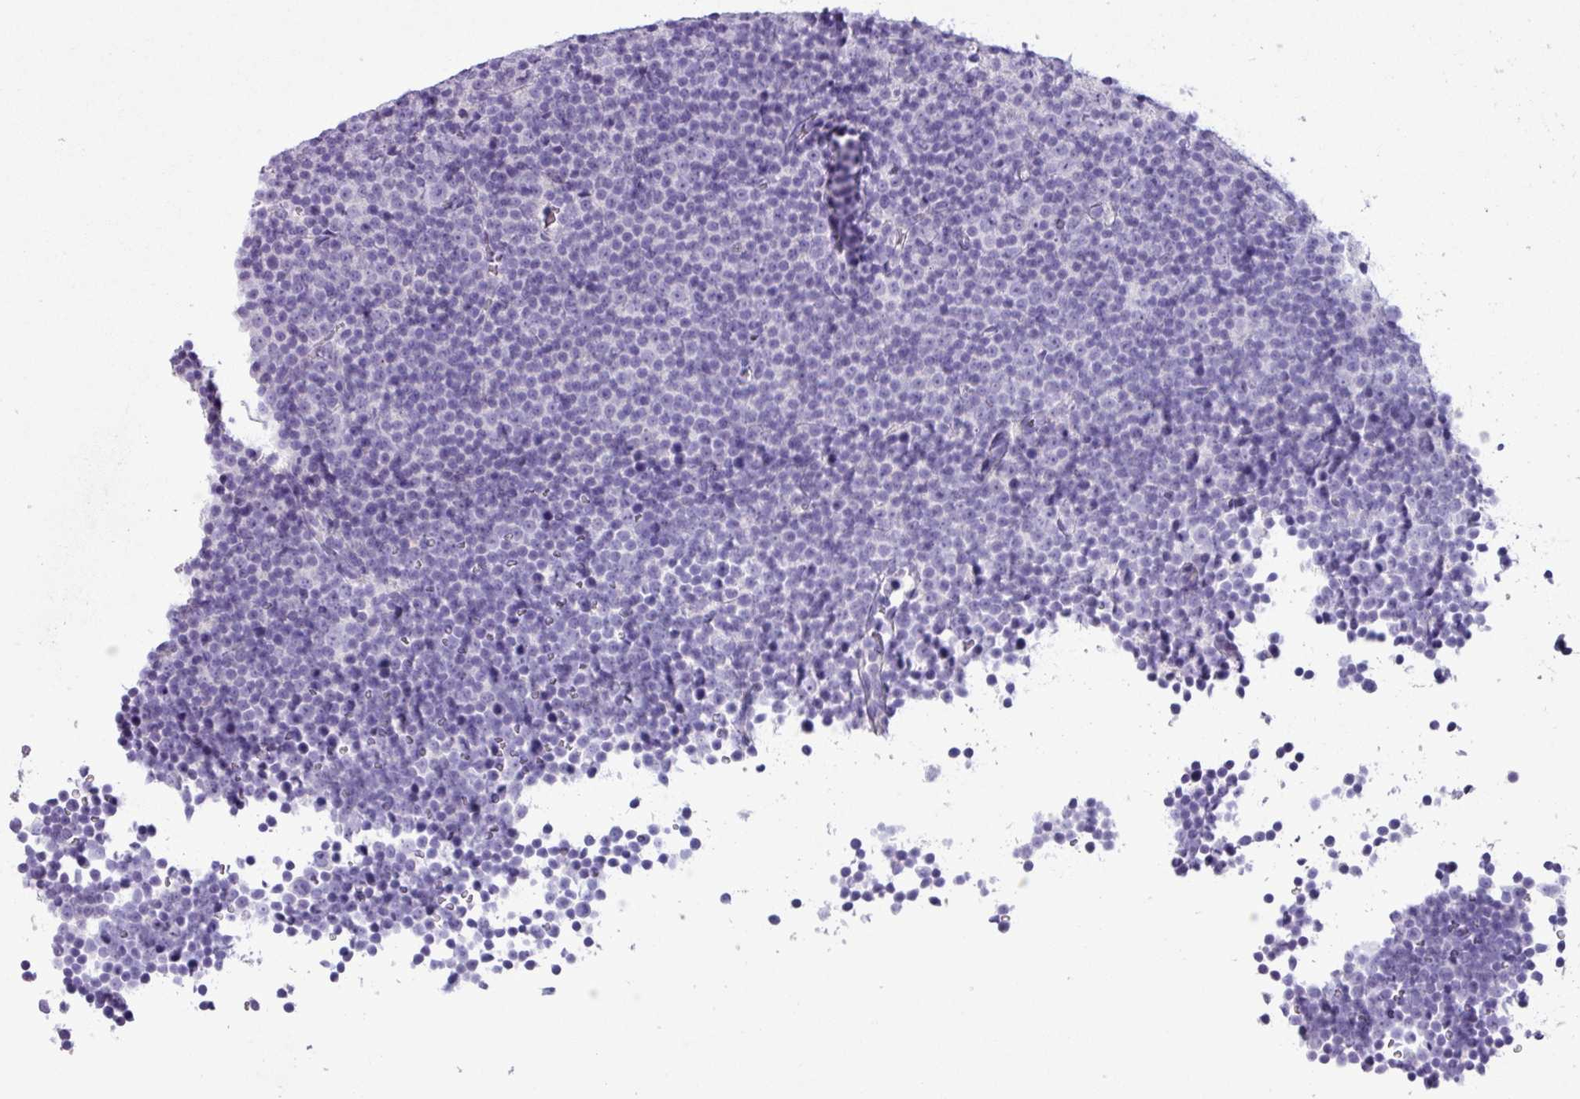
{"staining": {"intensity": "negative", "quantity": "none", "location": "none"}, "tissue": "lymphoma", "cell_type": "Tumor cells", "image_type": "cancer", "snomed": [{"axis": "morphology", "description": "Malignant lymphoma, non-Hodgkin's type, Low grade"}, {"axis": "topography", "description": "Lymph node"}], "caption": "High magnification brightfield microscopy of lymphoma stained with DAB (brown) and counterstained with hematoxylin (blue): tumor cells show no significant positivity.", "gene": "CYSTM1", "patient": {"sex": "female", "age": 67}}